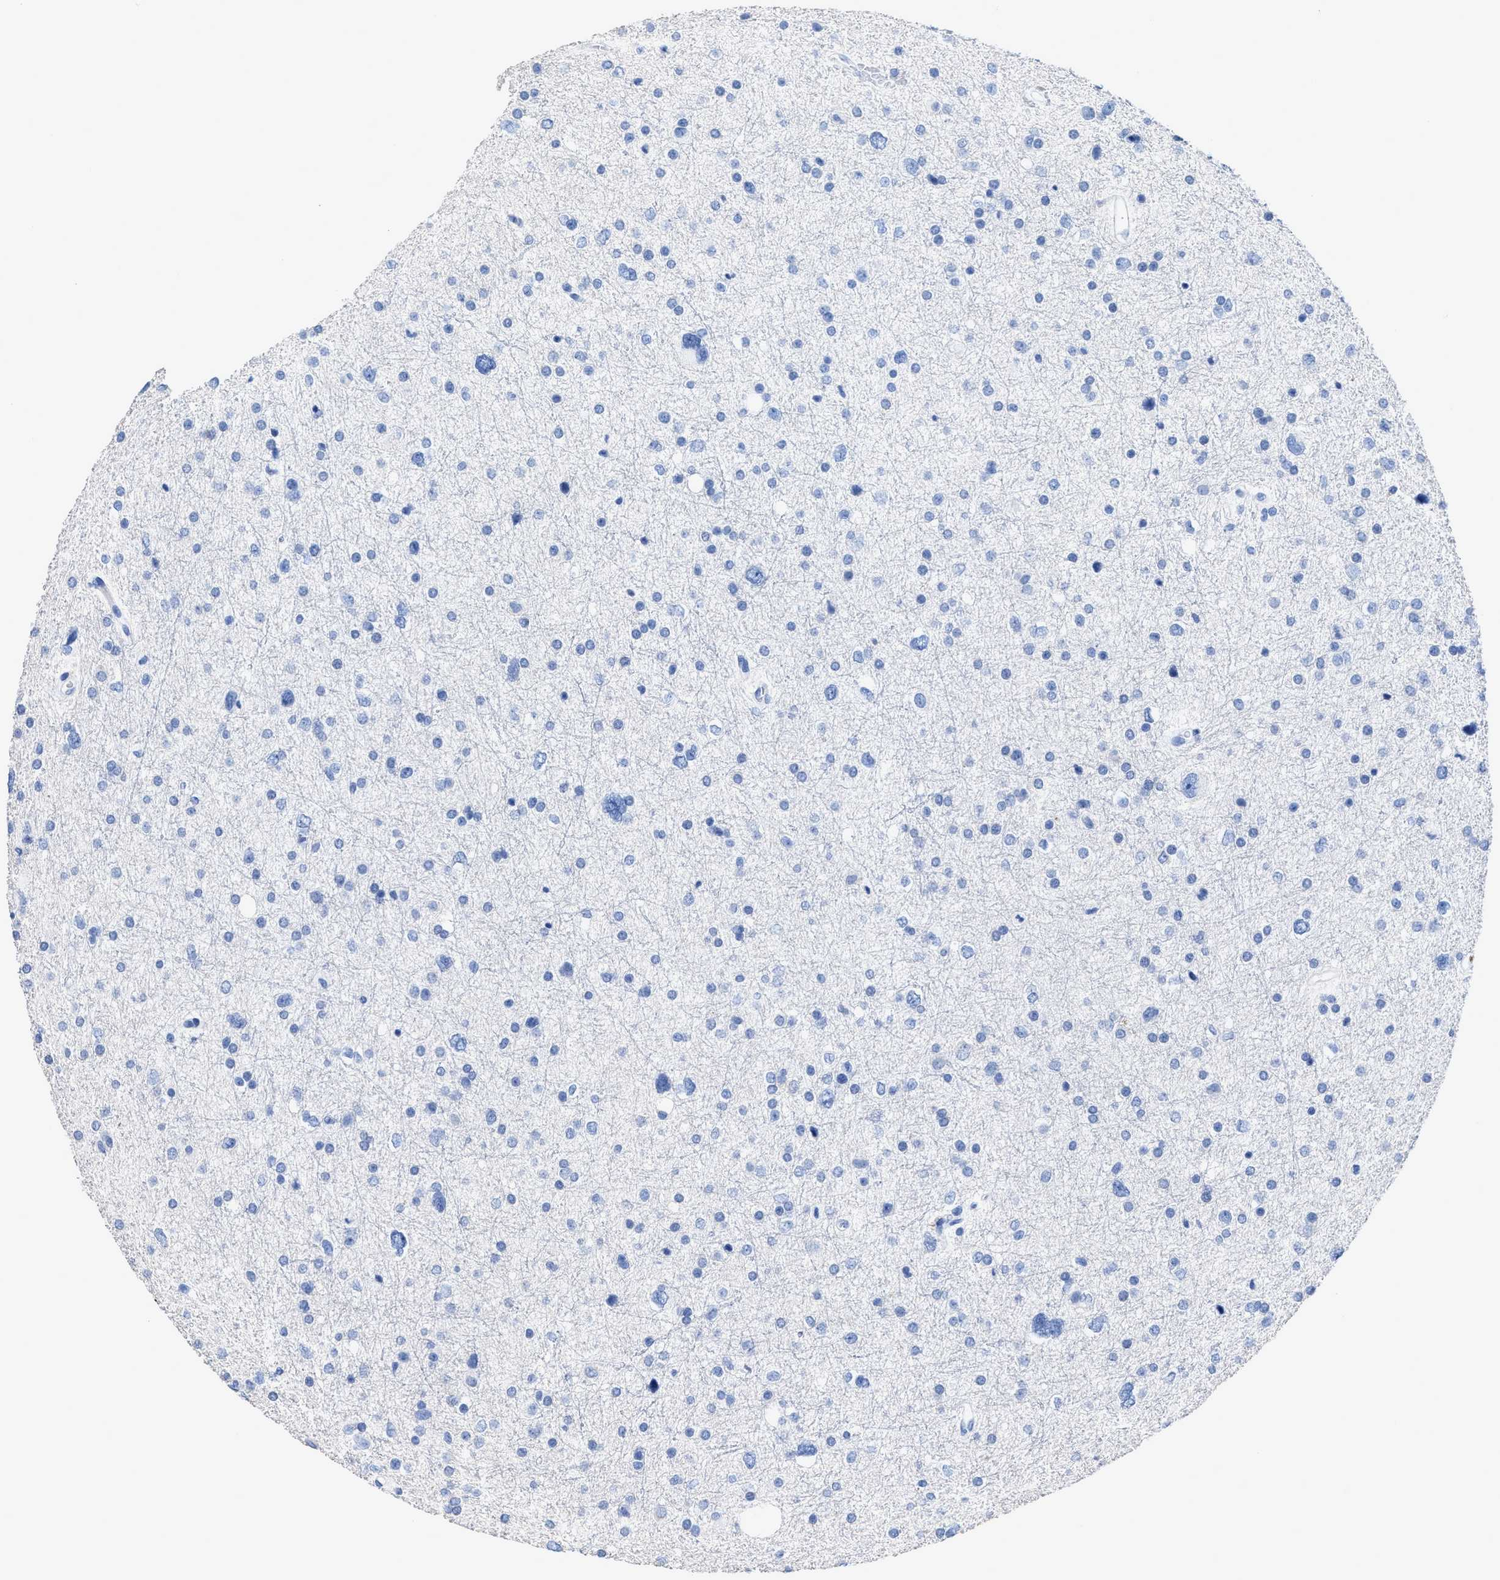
{"staining": {"intensity": "negative", "quantity": "none", "location": "none"}, "tissue": "glioma", "cell_type": "Tumor cells", "image_type": "cancer", "snomed": [{"axis": "morphology", "description": "Glioma, malignant, Low grade"}, {"axis": "topography", "description": "Brain"}], "caption": "The immunohistochemistry (IHC) image has no significant positivity in tumor cells of malignant glioma (low-grade) tissue.", "gene": "CEACAM5", "patient": {"sex": "female", "age": 37}}